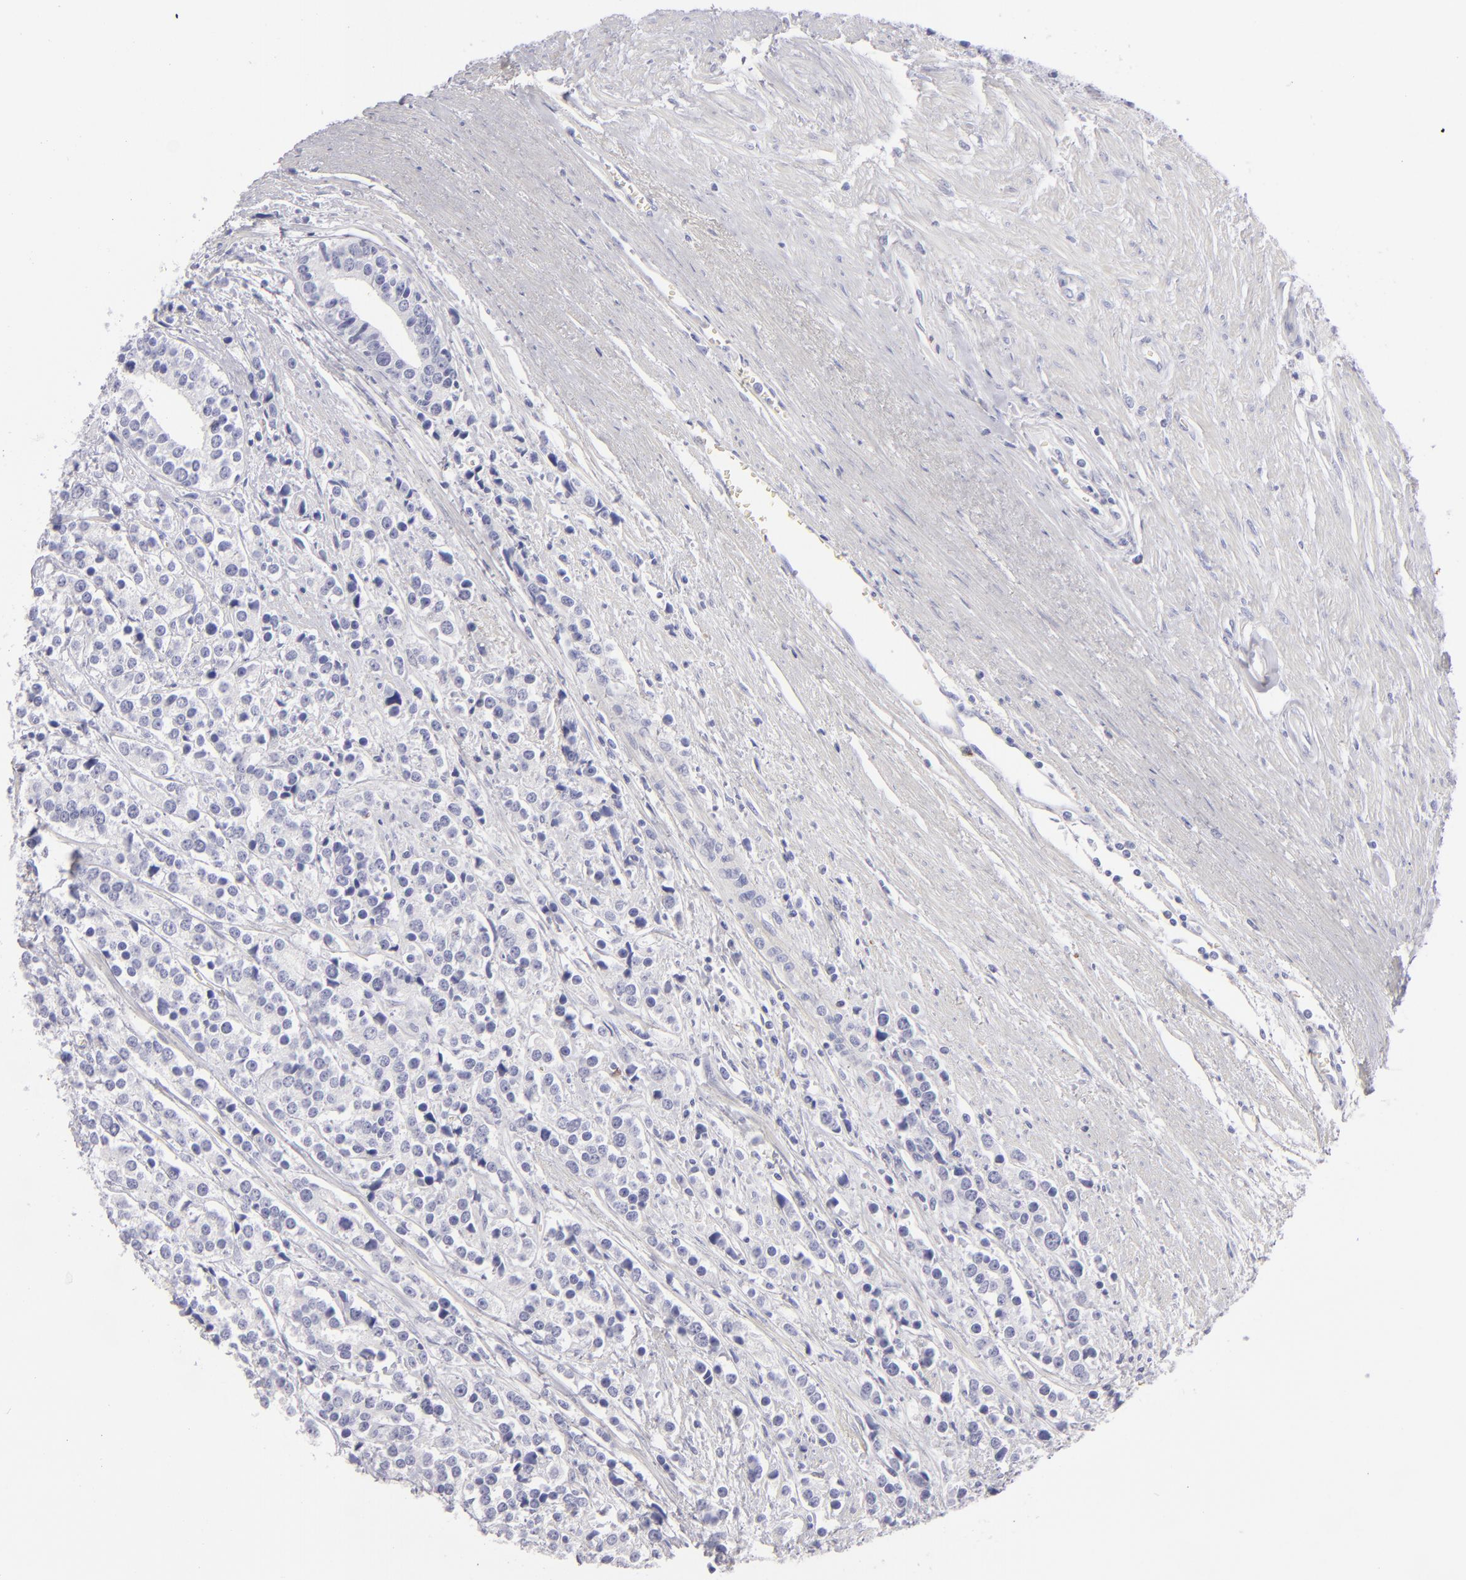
{"staining": {"intensity": "negative", "quantity": "none", "location": "none"}, "tissue": "prostate cancer", "cell_type": "Tumor cells", "image_type": "cancer", "snomed": [{"axis": "morphology", "description": "Adenocarcinoma, High grade"}, {"axis": "topography", "description": "Prostate"}], "caption": "Micrograph shows no significant protein expression in tumor cells of prostate cancer.", "gene": "CD22", "patient": {"sex": "male", "age": 71}}